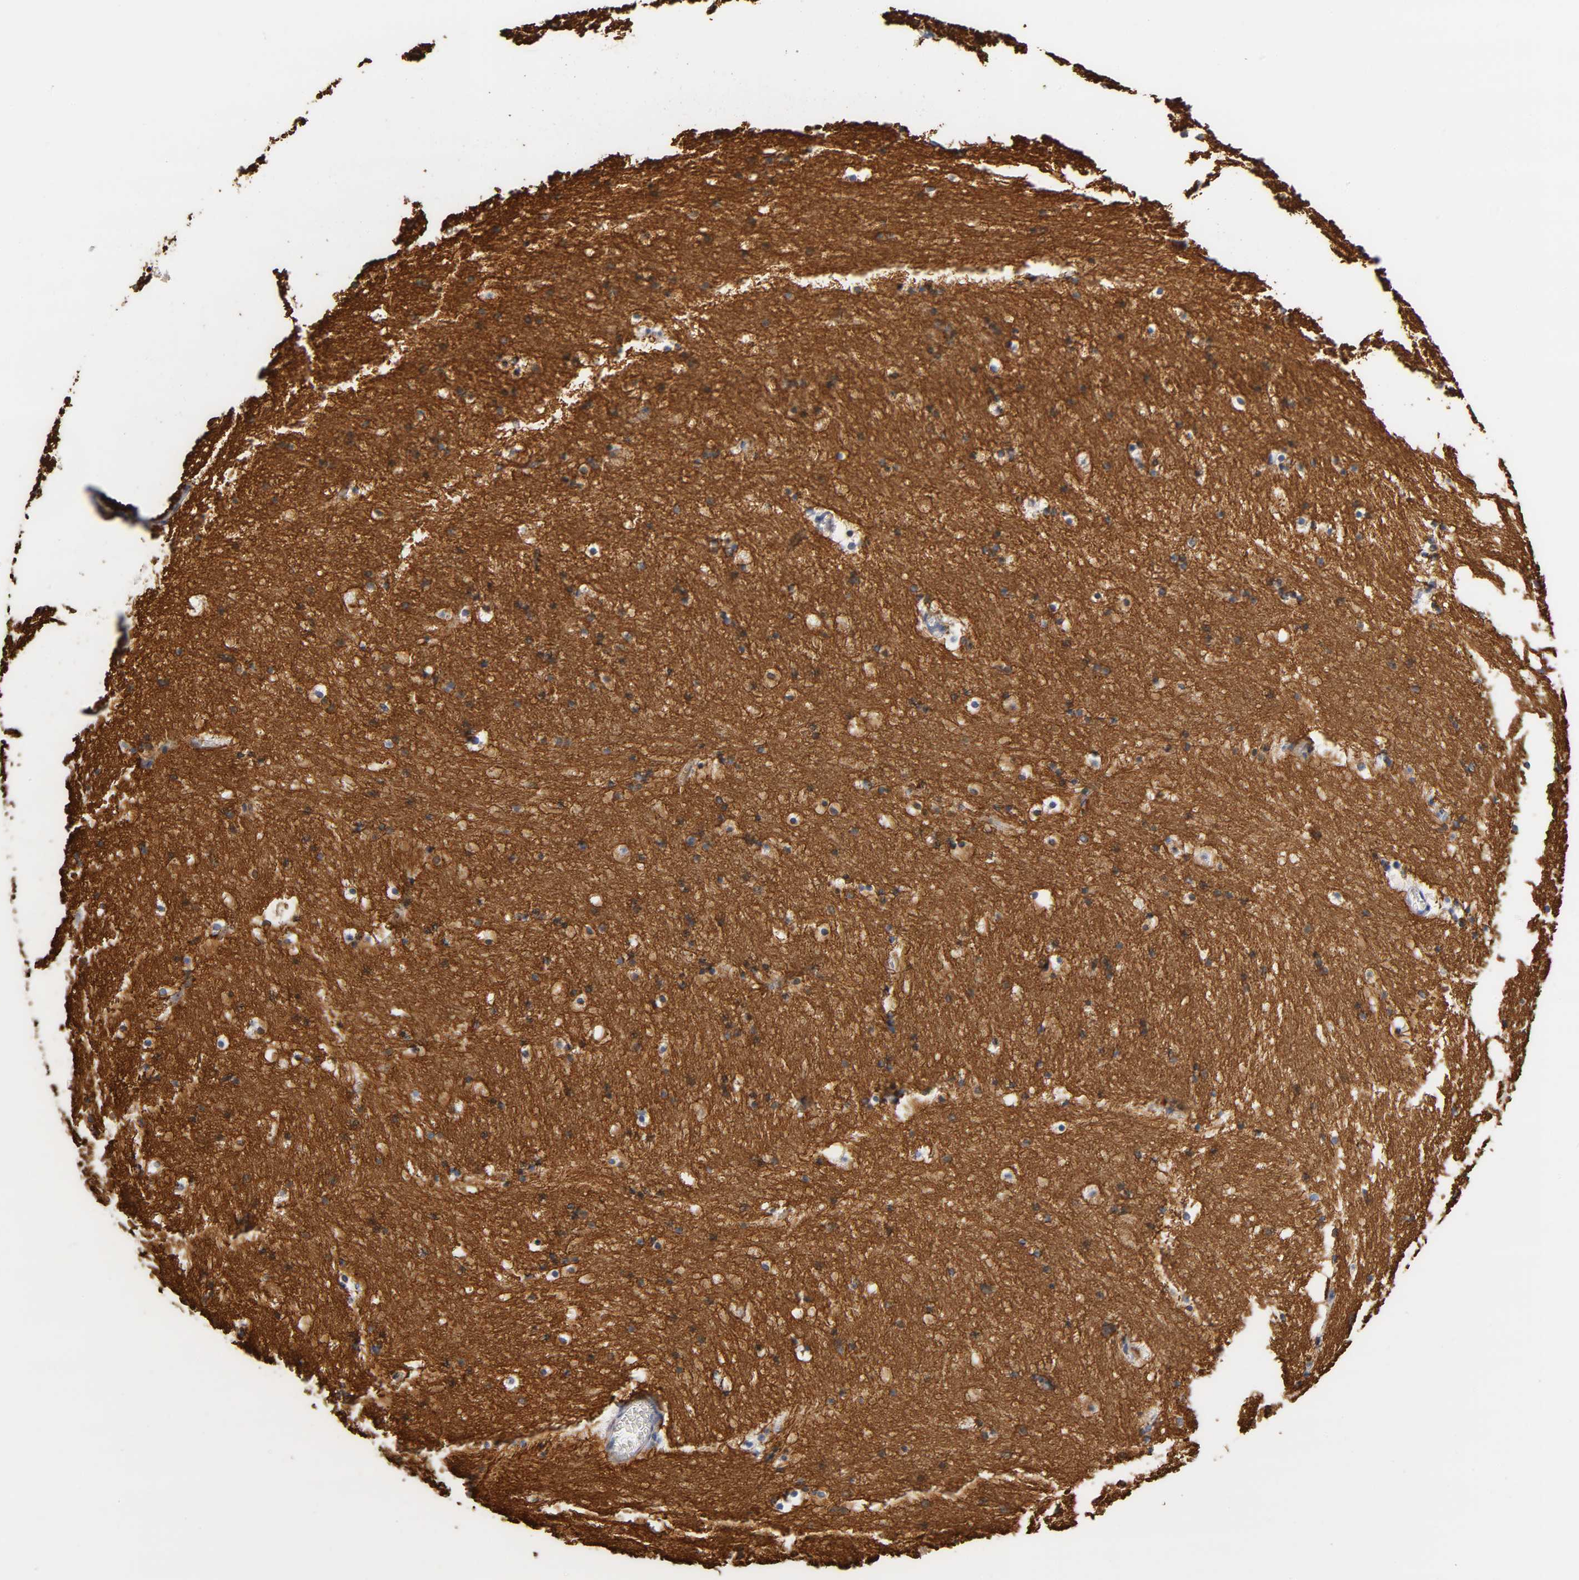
{"staining": {"intensity": "negative", "quantity": "none", "location": "none"}, "tissue": "caudate", "cell_type": "Glial cells", "image_type": "normal", "snomed": [{"axis": "morphology", "description": "Normal tissue, NOS"}, {"axis": "topography", "description": "Lateral ventricle wall"}], "caption": "An image of human caudate is negative for staining in glial cells. The staining was performed using DAB (3,3'-diaminobenzidine) to visualize the protein expression in brown, while the nuclei were stained in blue with hematoxylin (Magnification: 20x).", "gene": "PLP1", "patient": {"sex": "male", "age": 45}}